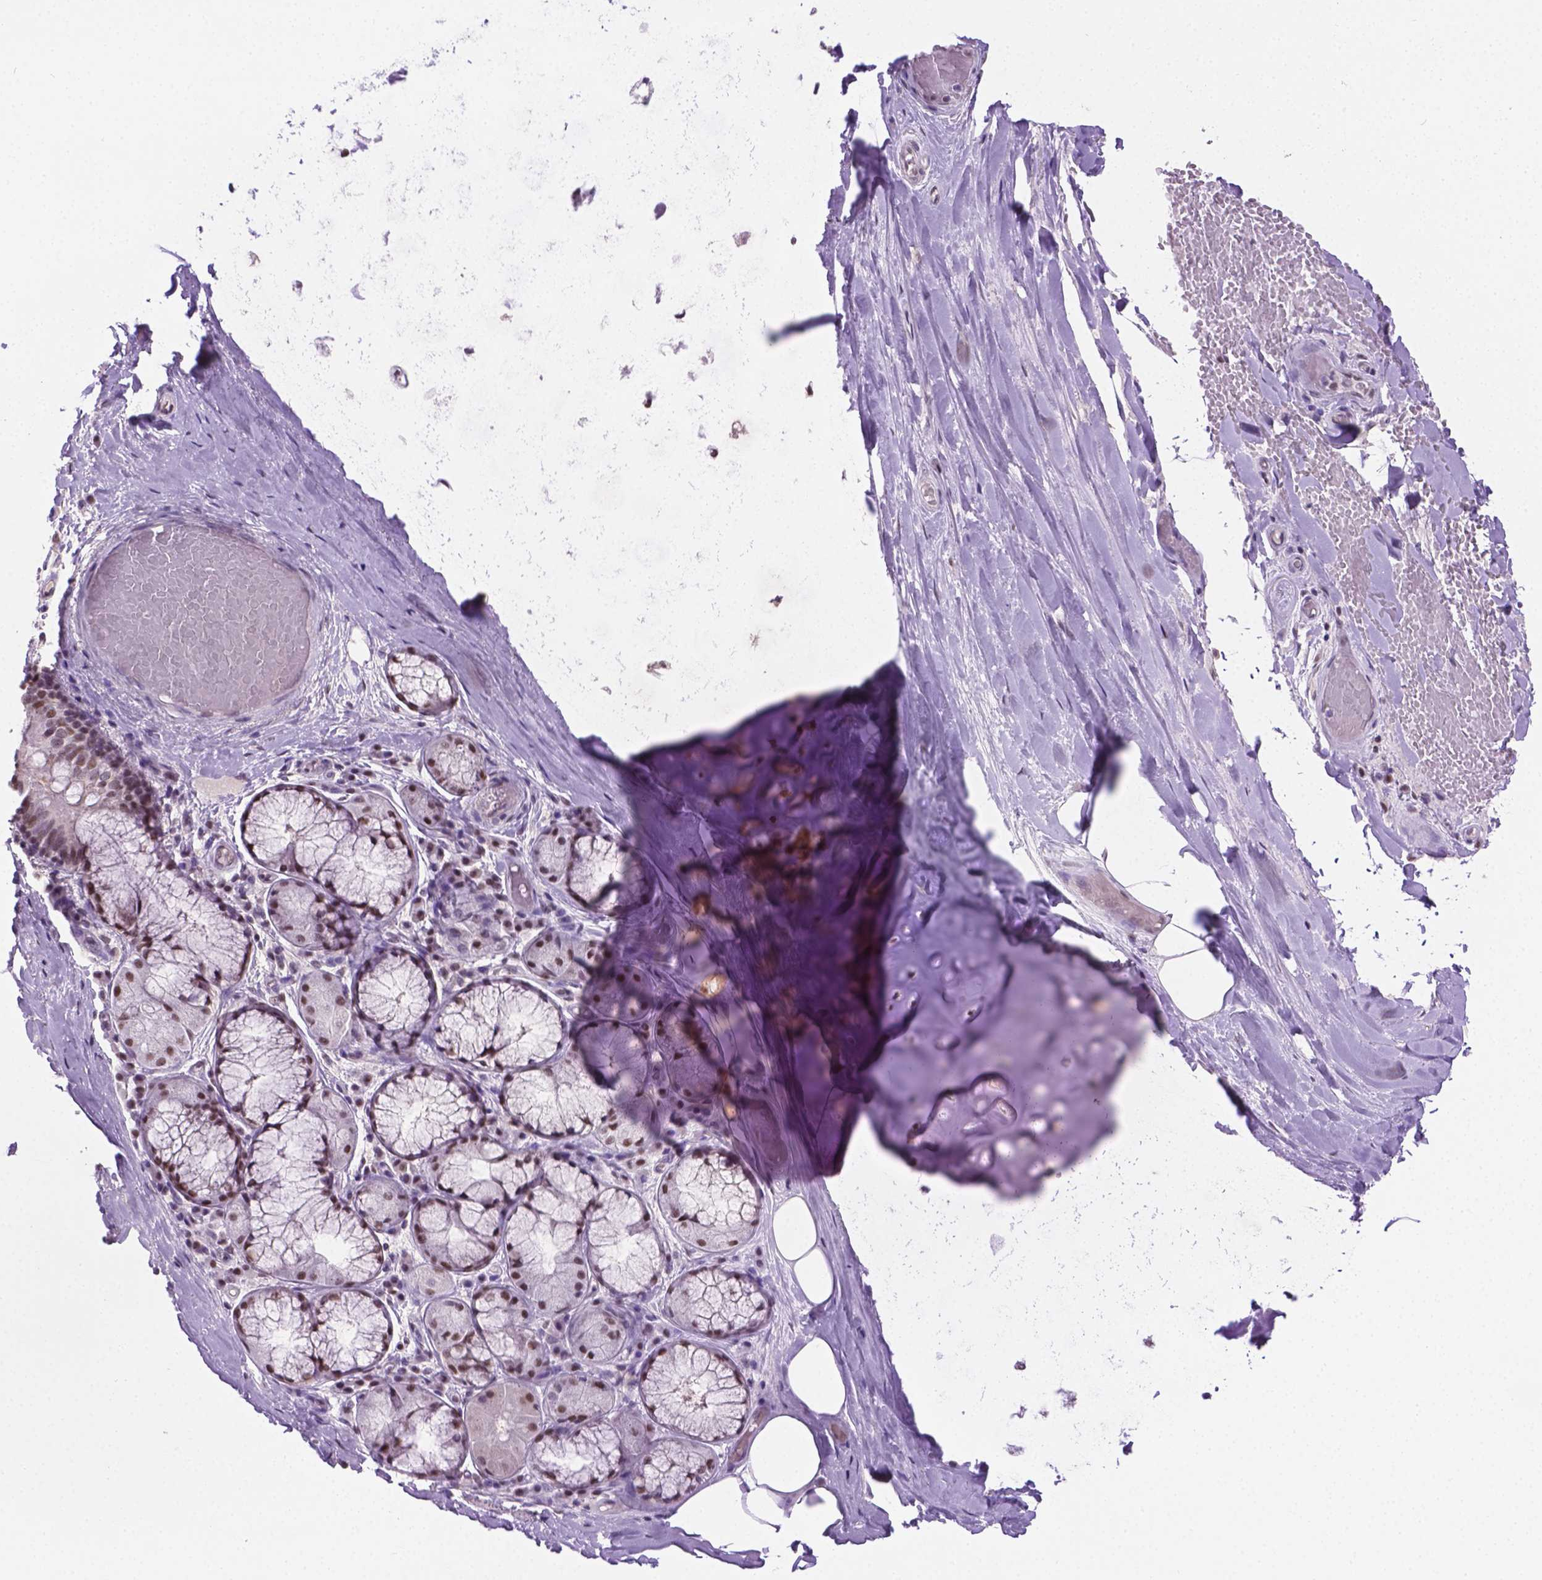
{"staining": {"intensity": "weak", "quantity": "<25%", "location": "nuclear"}, "tissue": "adipose tissue", "cell_type": "Adipocytes", "image_type": "normal", "snomed": [{"axis": "morphology", "description": "Normal tissue, NOS"}, {"axis": "topography", "description": "Cartilage tissue"}, {"axis": "topography", "description": "Bronchus"}], "caption": "There is no significant staining in adipocytes of adipose tissue. (DAB (3,3'-diaminobenzidine) immunohistochemistry with hematoxylin counter stain).", "gene": "ABI2", "patient": {"sex": "male", "age": 64}}